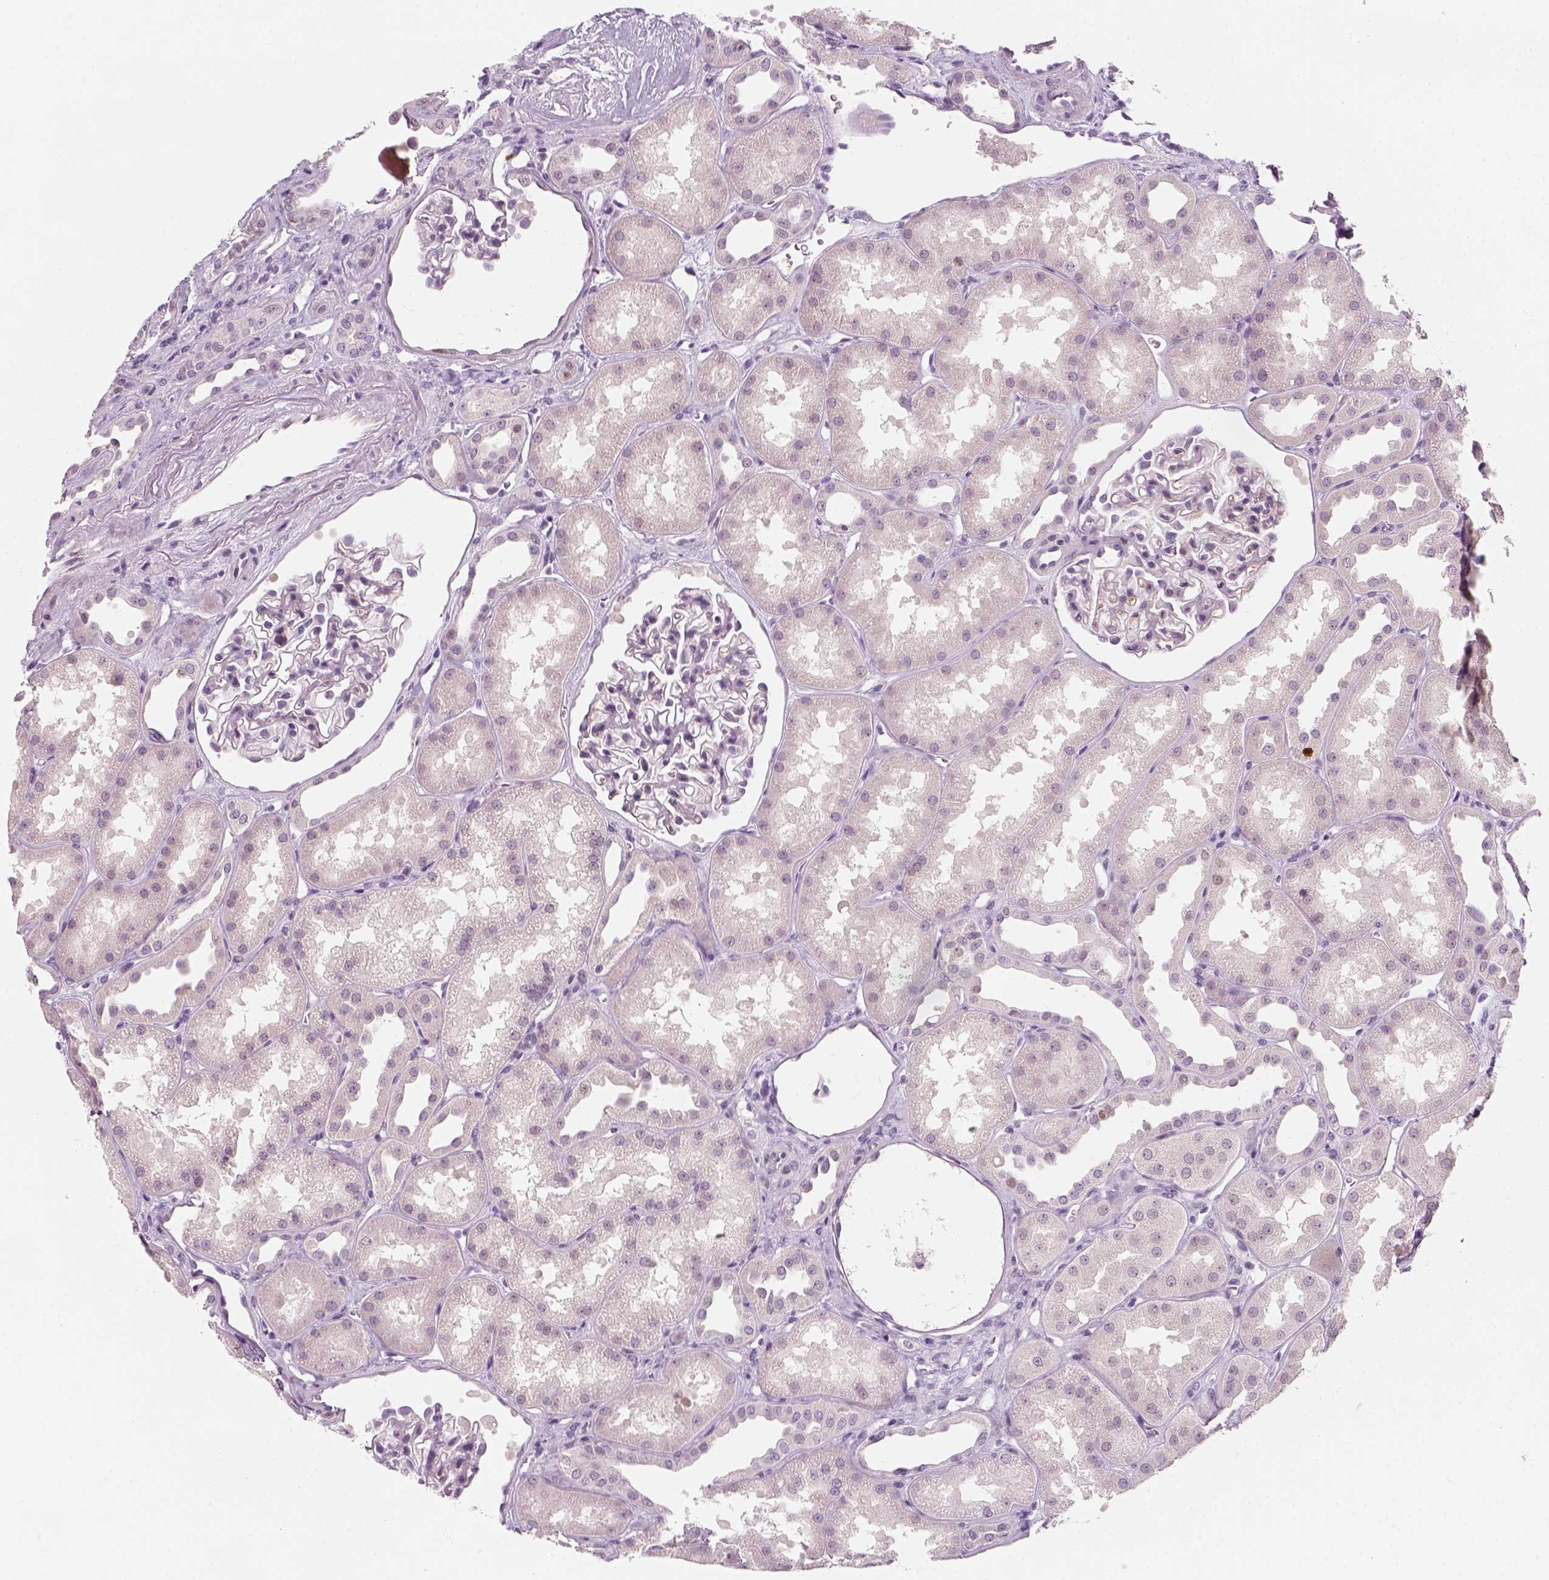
{"staining": {"intensity": "negative", "quantity": "none", "location": "none"}, "tissue": "kidney", "cell_type": "Cells in glomeruli", "image_type": "normal", "snomed": [{"axis": "morphology", "description": "Normal tissue, NOS"}, {"axis": "topography", "description": "Kidney"}], "caption": "Micrograph shows no significant protein staining in cells in glomeruli of normal kidney.", "gene": "TP53", "patient": {"sex": "male", "age": 61}}